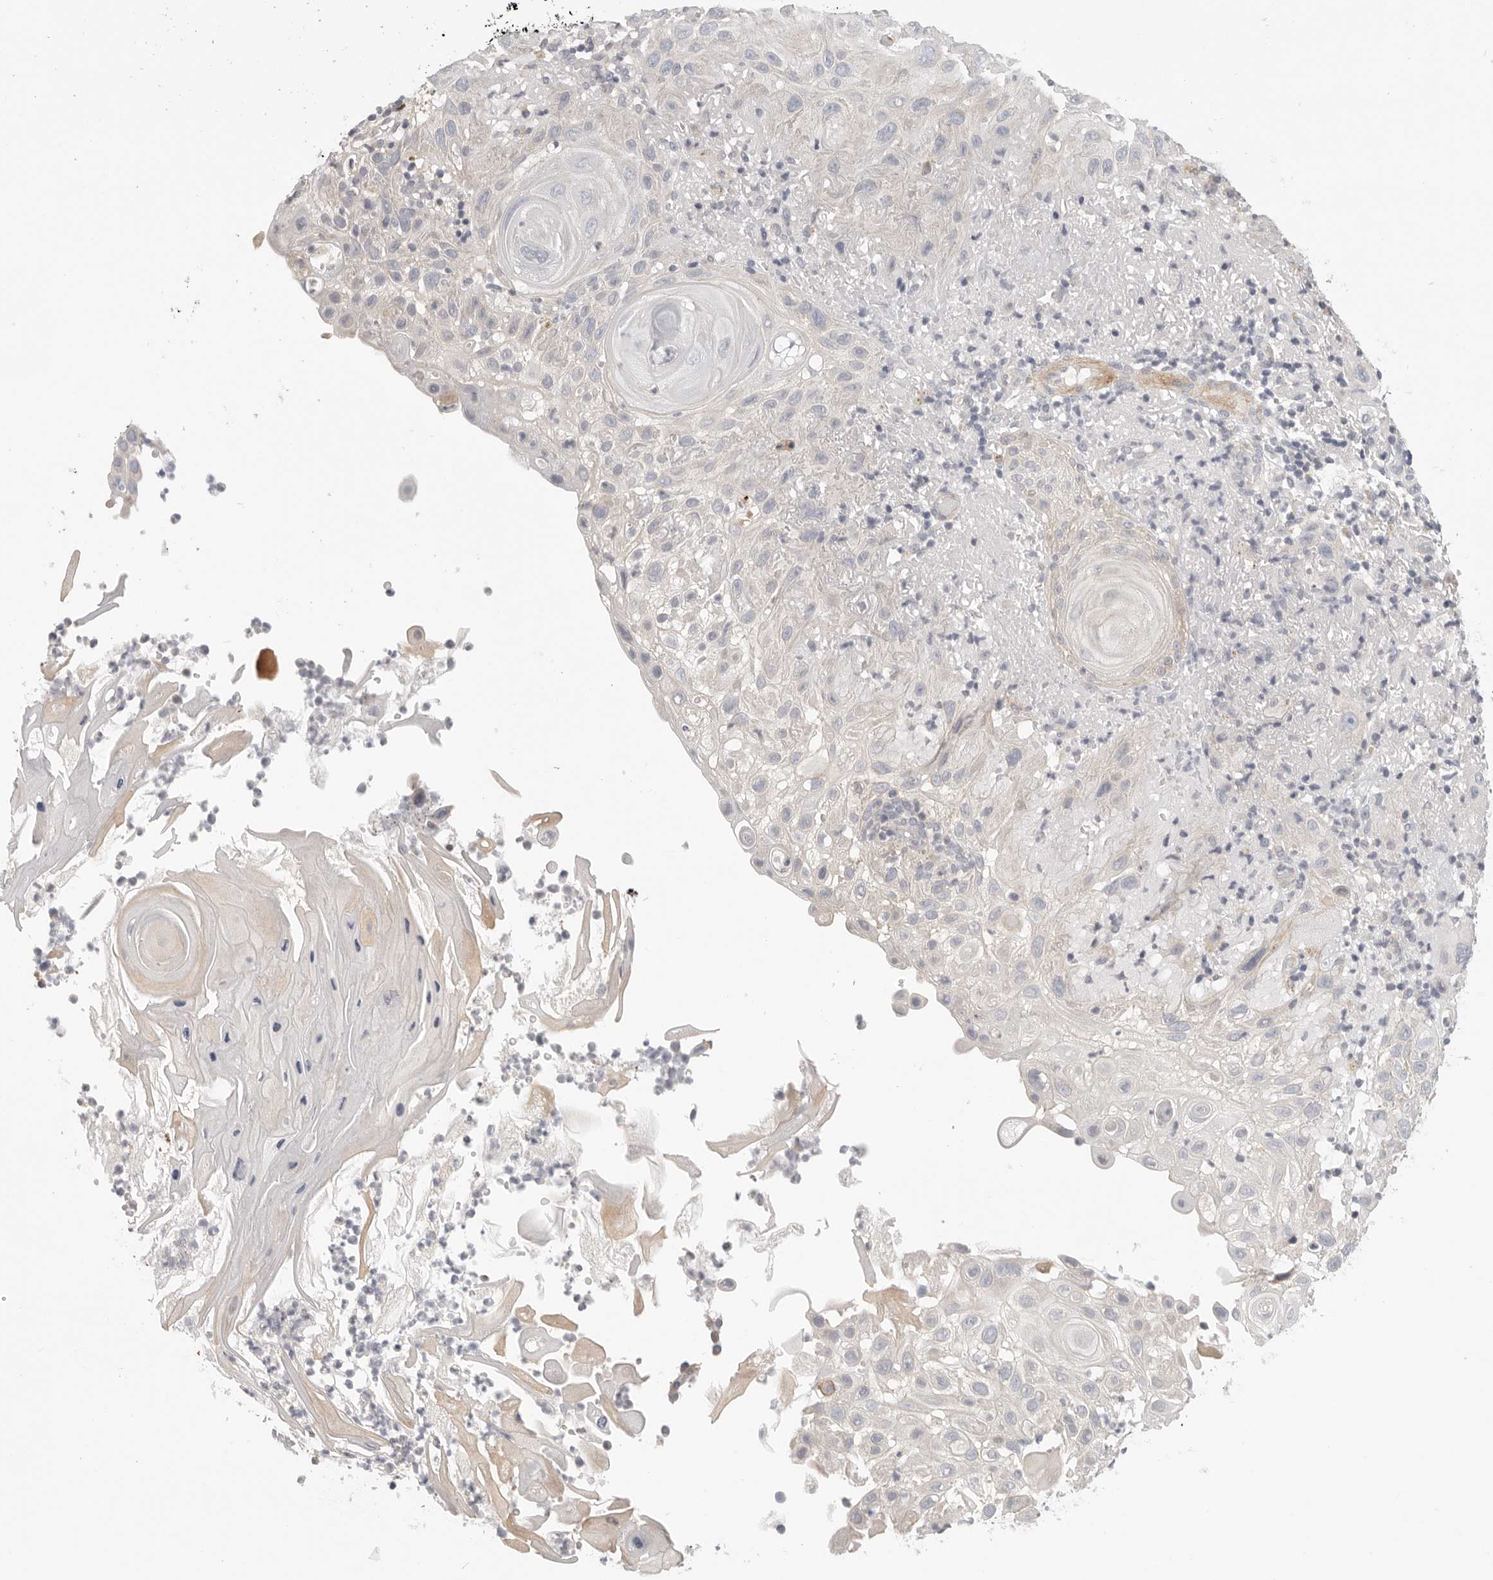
{"staining": {"intensity": "negative", "quantity": "none", "location": "none"}, "tissue": "skin cancer", "cell_type": "Tumor cells", "image_type": "cancer", "snomed": [{"axis": "morphology", "description": "Normal tissue, NOS"}, {"axis": "morphology", "description": "Squamous cell carcinoma, NOS"}, {"axis": "topography", "description": "Skin"}], "caption": "Skin squamous cell carcinoma was stained to show a protein in brown. There is no significant staining in tumor cells.", "gene": "STAB2", "patient": {"sex": "female", "age": 96}}